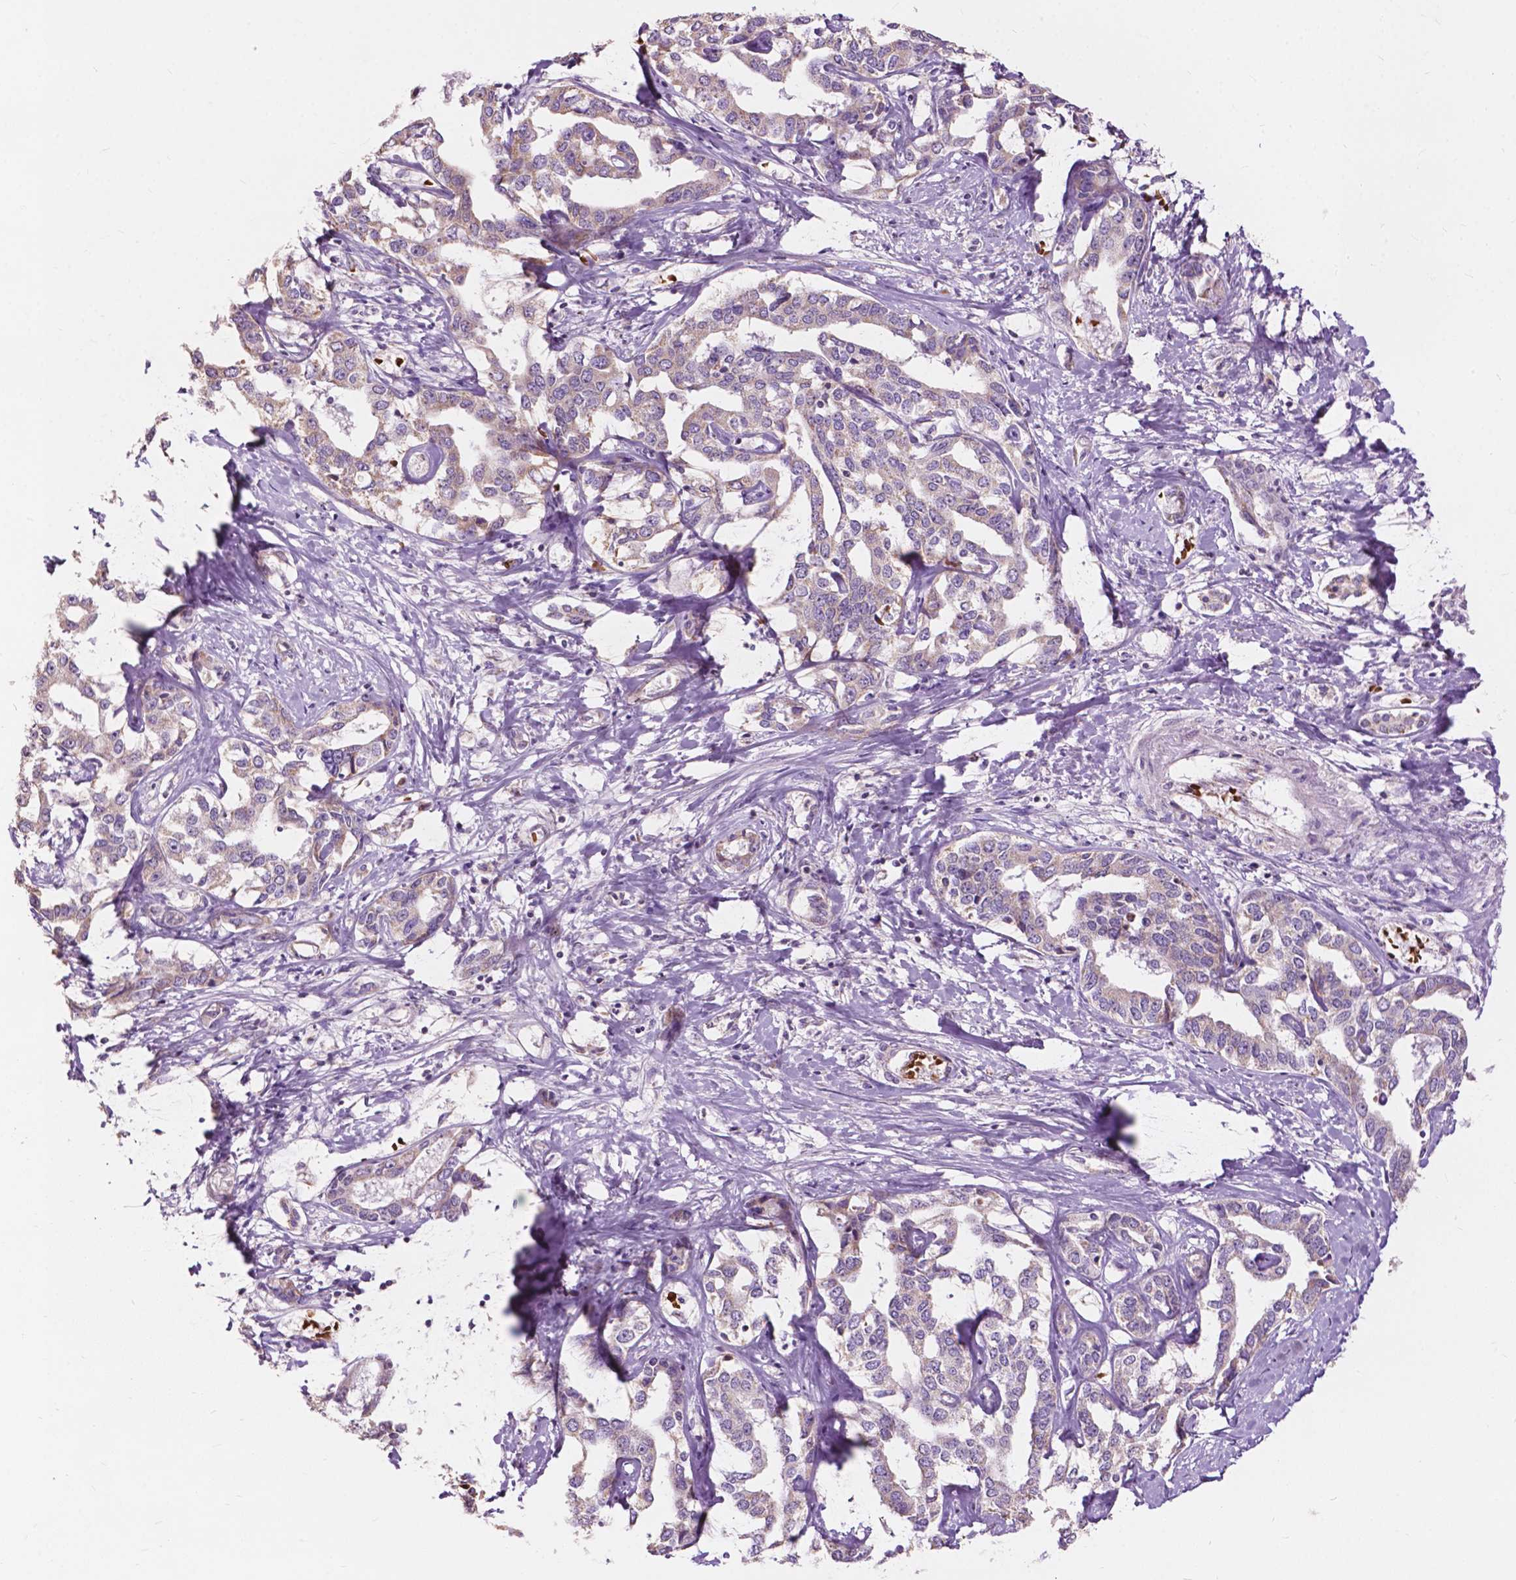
{"staining": {"intensity": "weak", "quantity": "<25%", "location": "cytoplasmic/membranous"}, "tissue": "liver cancer", "cell_type": "Tumor cells", "image_type": "cancer", "snomed": [{"axis": "morphology", "description": "Cholangiocarcinoma"}, {"axis": "topography", "description": "Liver"}], "caption": "Protein analysis of liver cancer displays no significant staining in tumor cells.", "gene": "NDUFS1", "patient": {"sex": "male", "age": 59}}